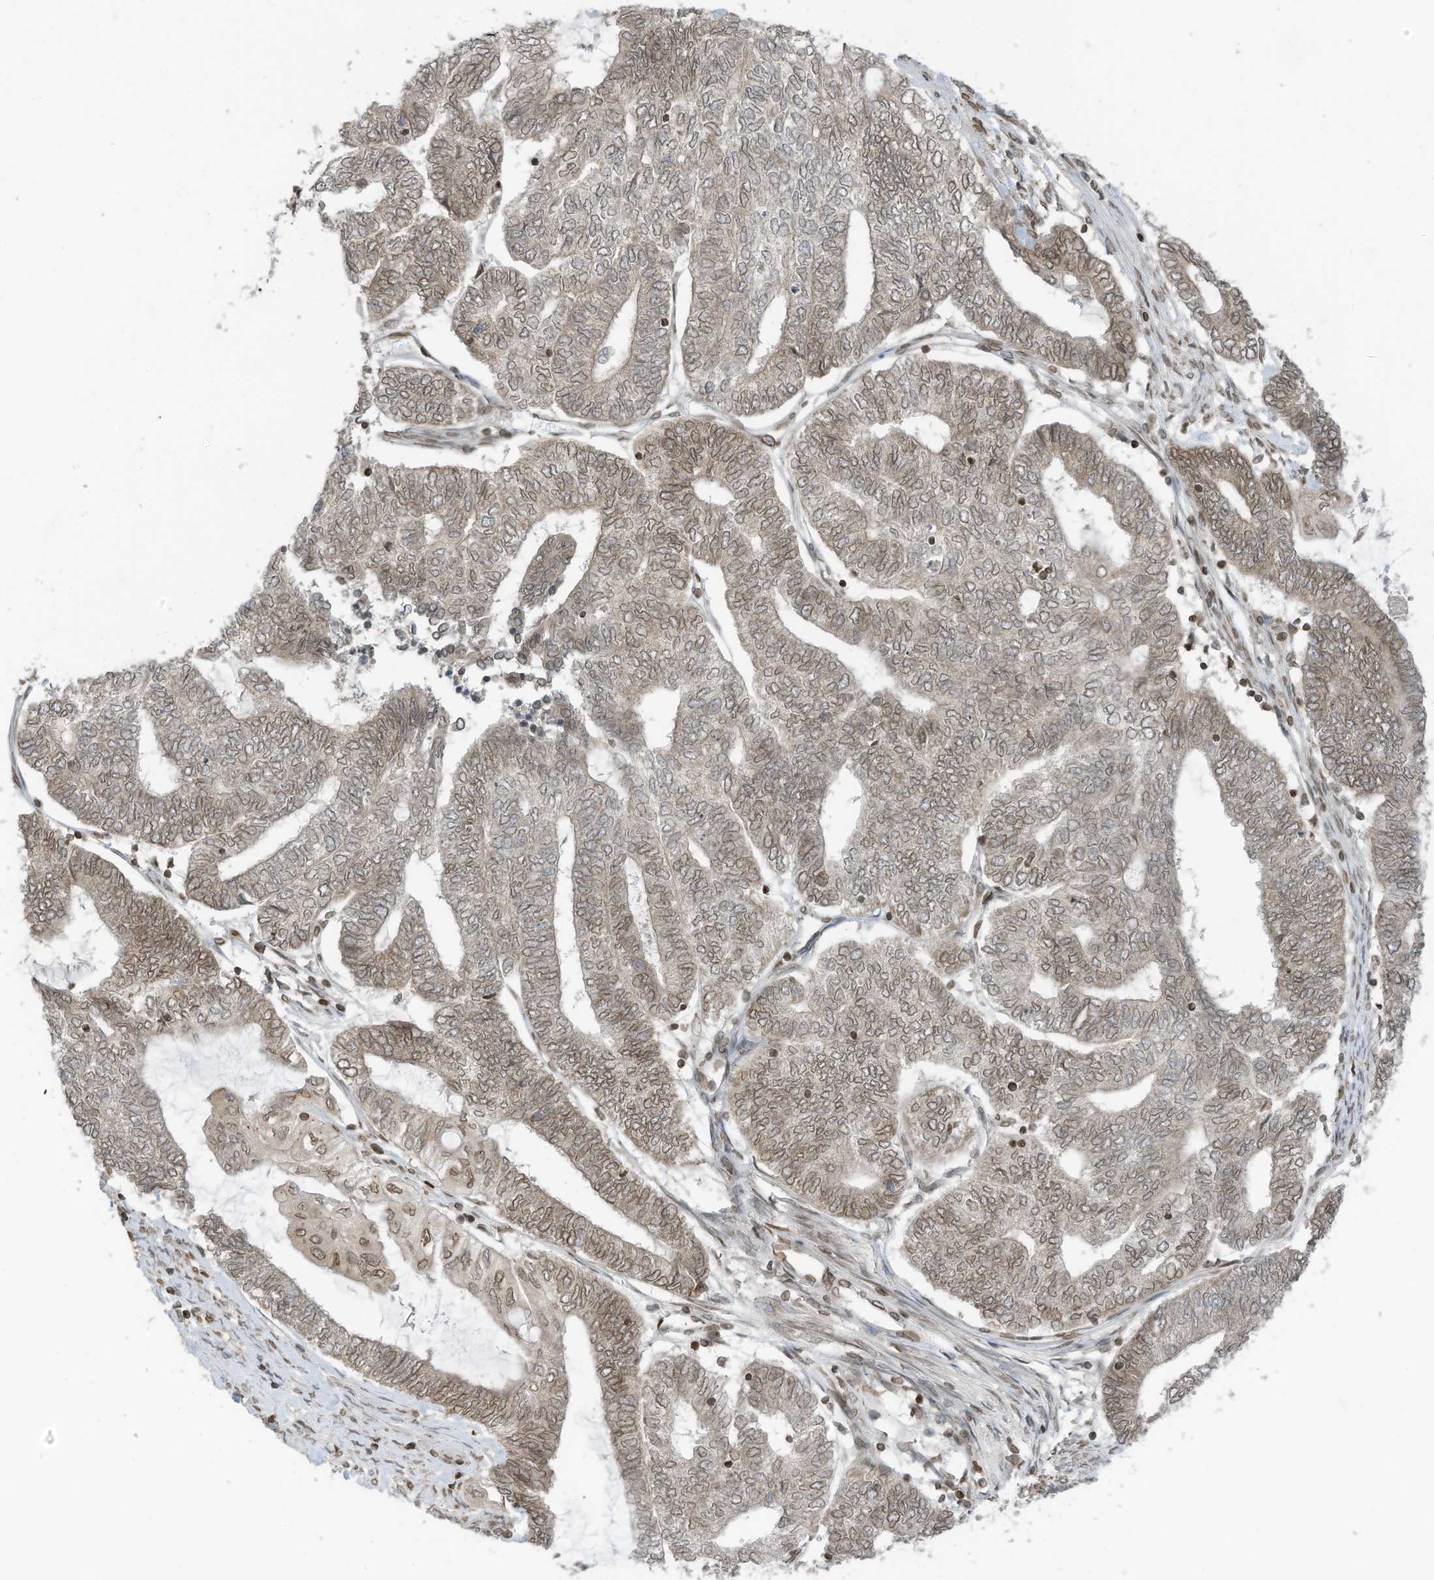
{"staining": {"intensity": "weak", "quantity": ">75%", "location": "cytoplasmic/membranous,nuclear"}, "tissue": "endometrial cancer", "cell_type": "Tumor cells", "image_type": "cancer", "snomed": [{"axis": "morphology", "description": "Adenocarcinoma, NOS"}, {"axis": "topography", "description": "Uterus"}, {"axis": "topography", "description": "Endometrium"}], "caption": "Protein analysis of endometrial adenocarcinoma tissue reveals weak cytoplasmic/membranous and nuclear expression in approximately >75% of tumor cells.", "gene": "RABL3", "patient": {"sex": "female", "age": 70}}